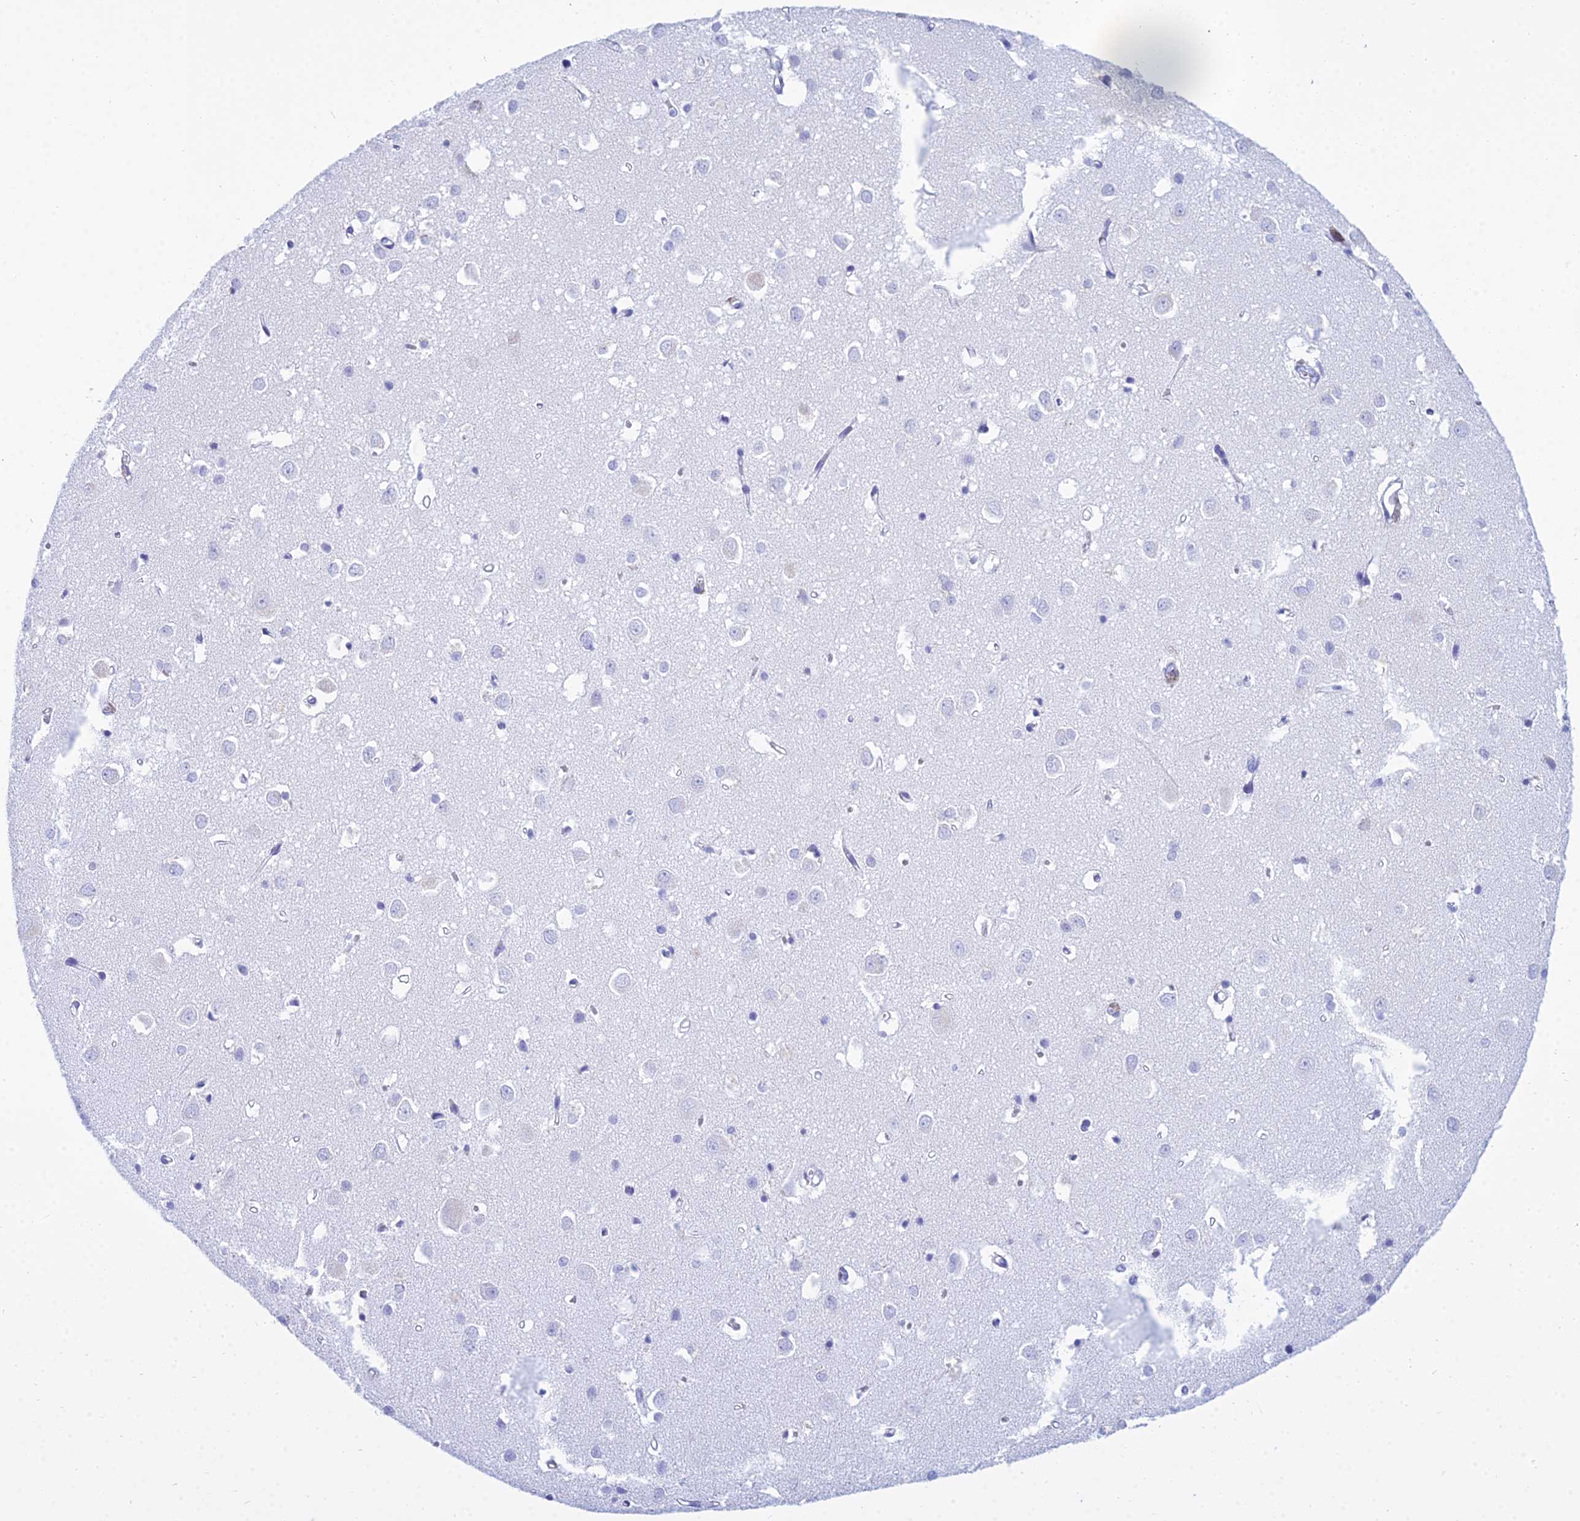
{"staining": {"intensity": "negative", "quantity": "none", "location": "none"}, "tissue": "cerebral cortex", "cell_type": "Endothelial cells", "image_type": "normal", "snomed": [{"axis": "morphology", "description": "Normal tissue, NOS"}, {"axis": "topography", "description": "Cerebral cortex"}], "caption": "This is an IHC photomicrograph of unremarkable cerebral cortex. There is no positivity in endothelial cells.", "gene": "PATE4", "patient": {"sex": "female", "age": 64}}